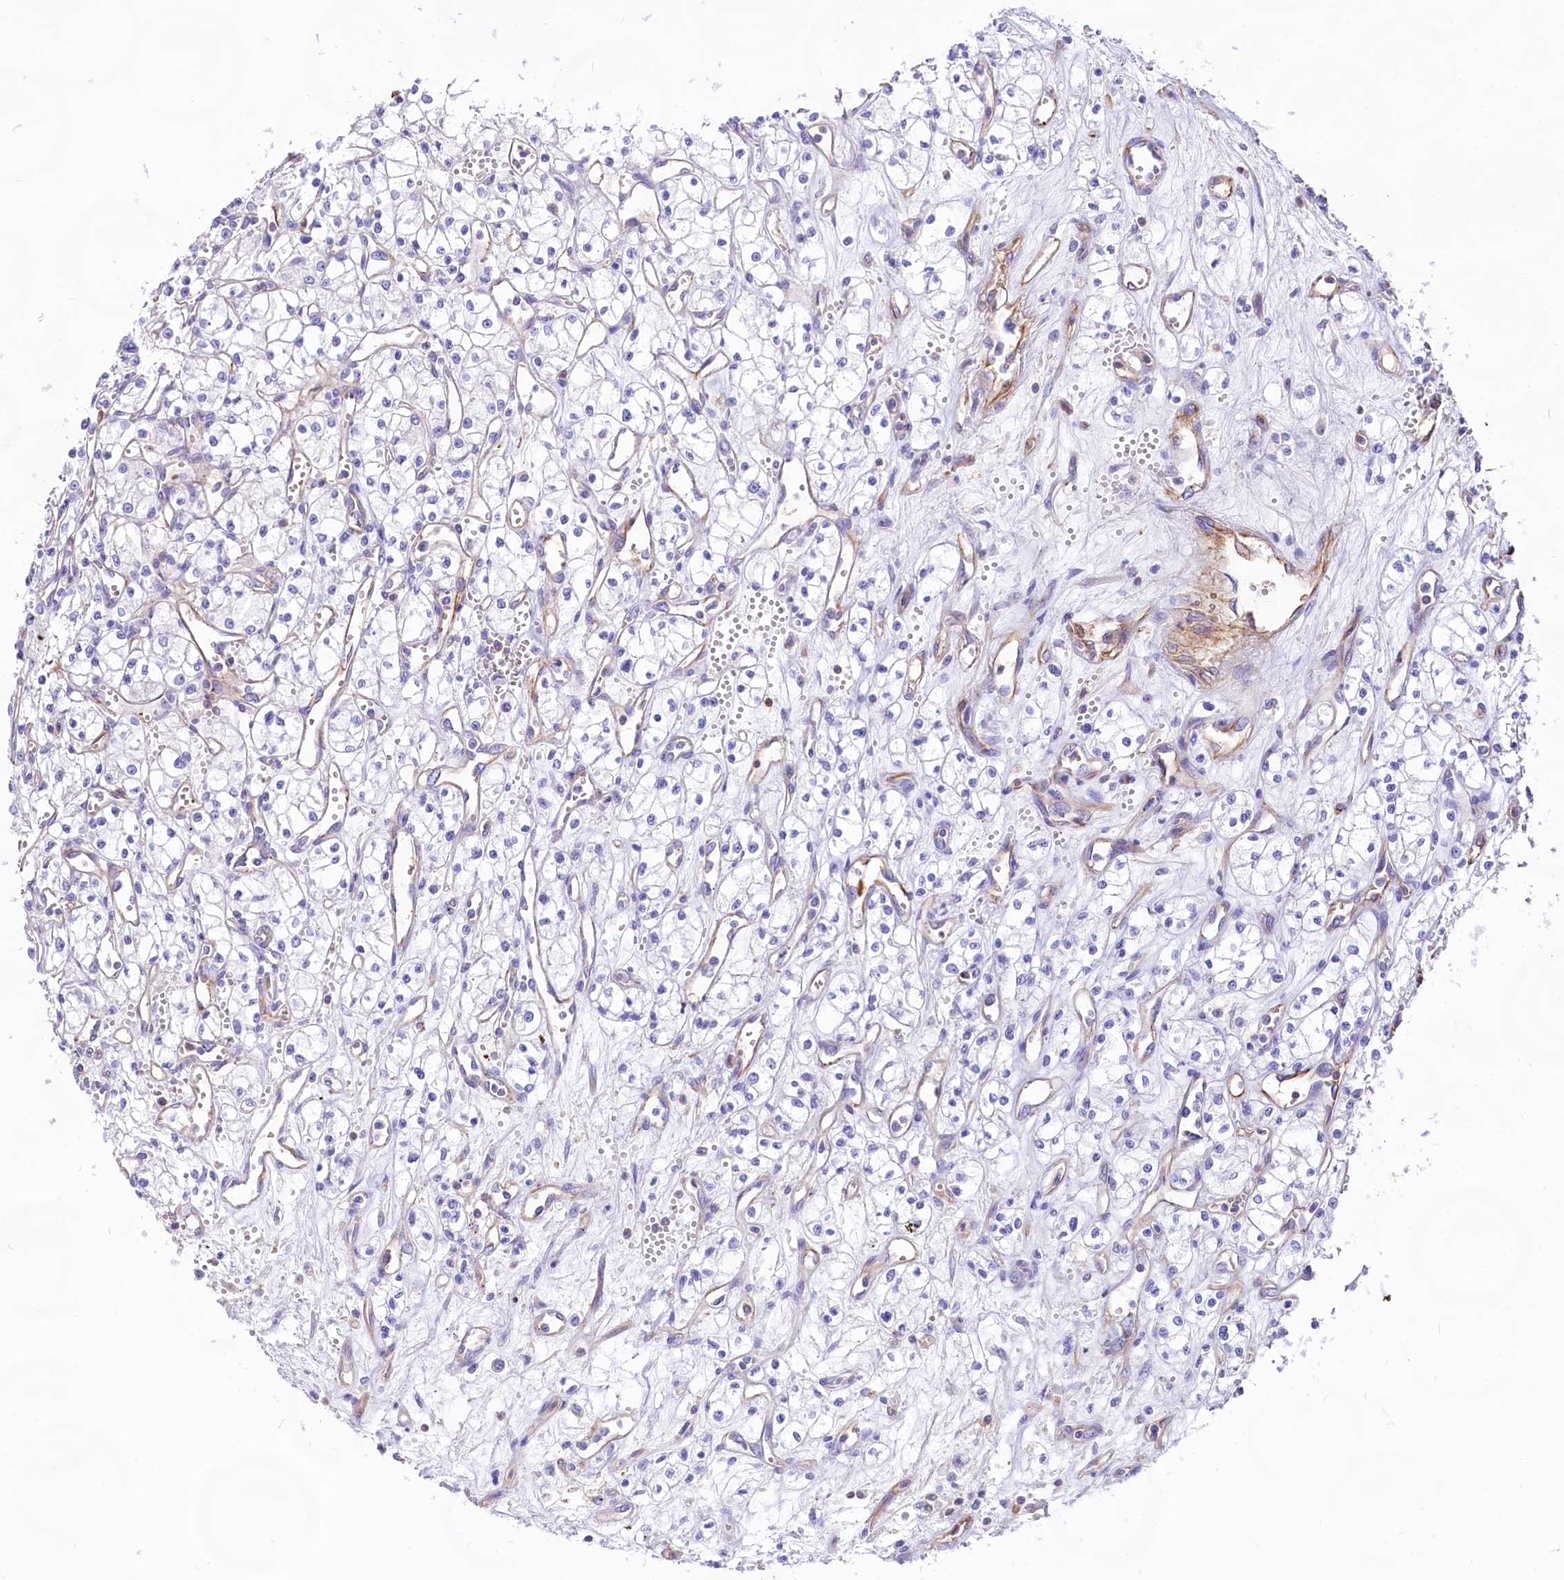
{"staining": {"intensity": "negative", "quantity": "none", "location": "none"}, "tissue": "renal cancer", "cell_type": "Tumor cells", "image_type": "cancer", "snomed": [{"axis": "morphology", "description": "Adenocarcinoma, NOS"}, {"axis": "topography", "description": "Kidney"}], "caption": "IHC image of neoplastic tissue: adenocarcinoma (renal) stained with DAB (3,3'-diaminobenzidine) demonstrates no significant protein staining in tumor cells.", "gene": "CD99", "patient": {"sex": "male", "age": 59}}